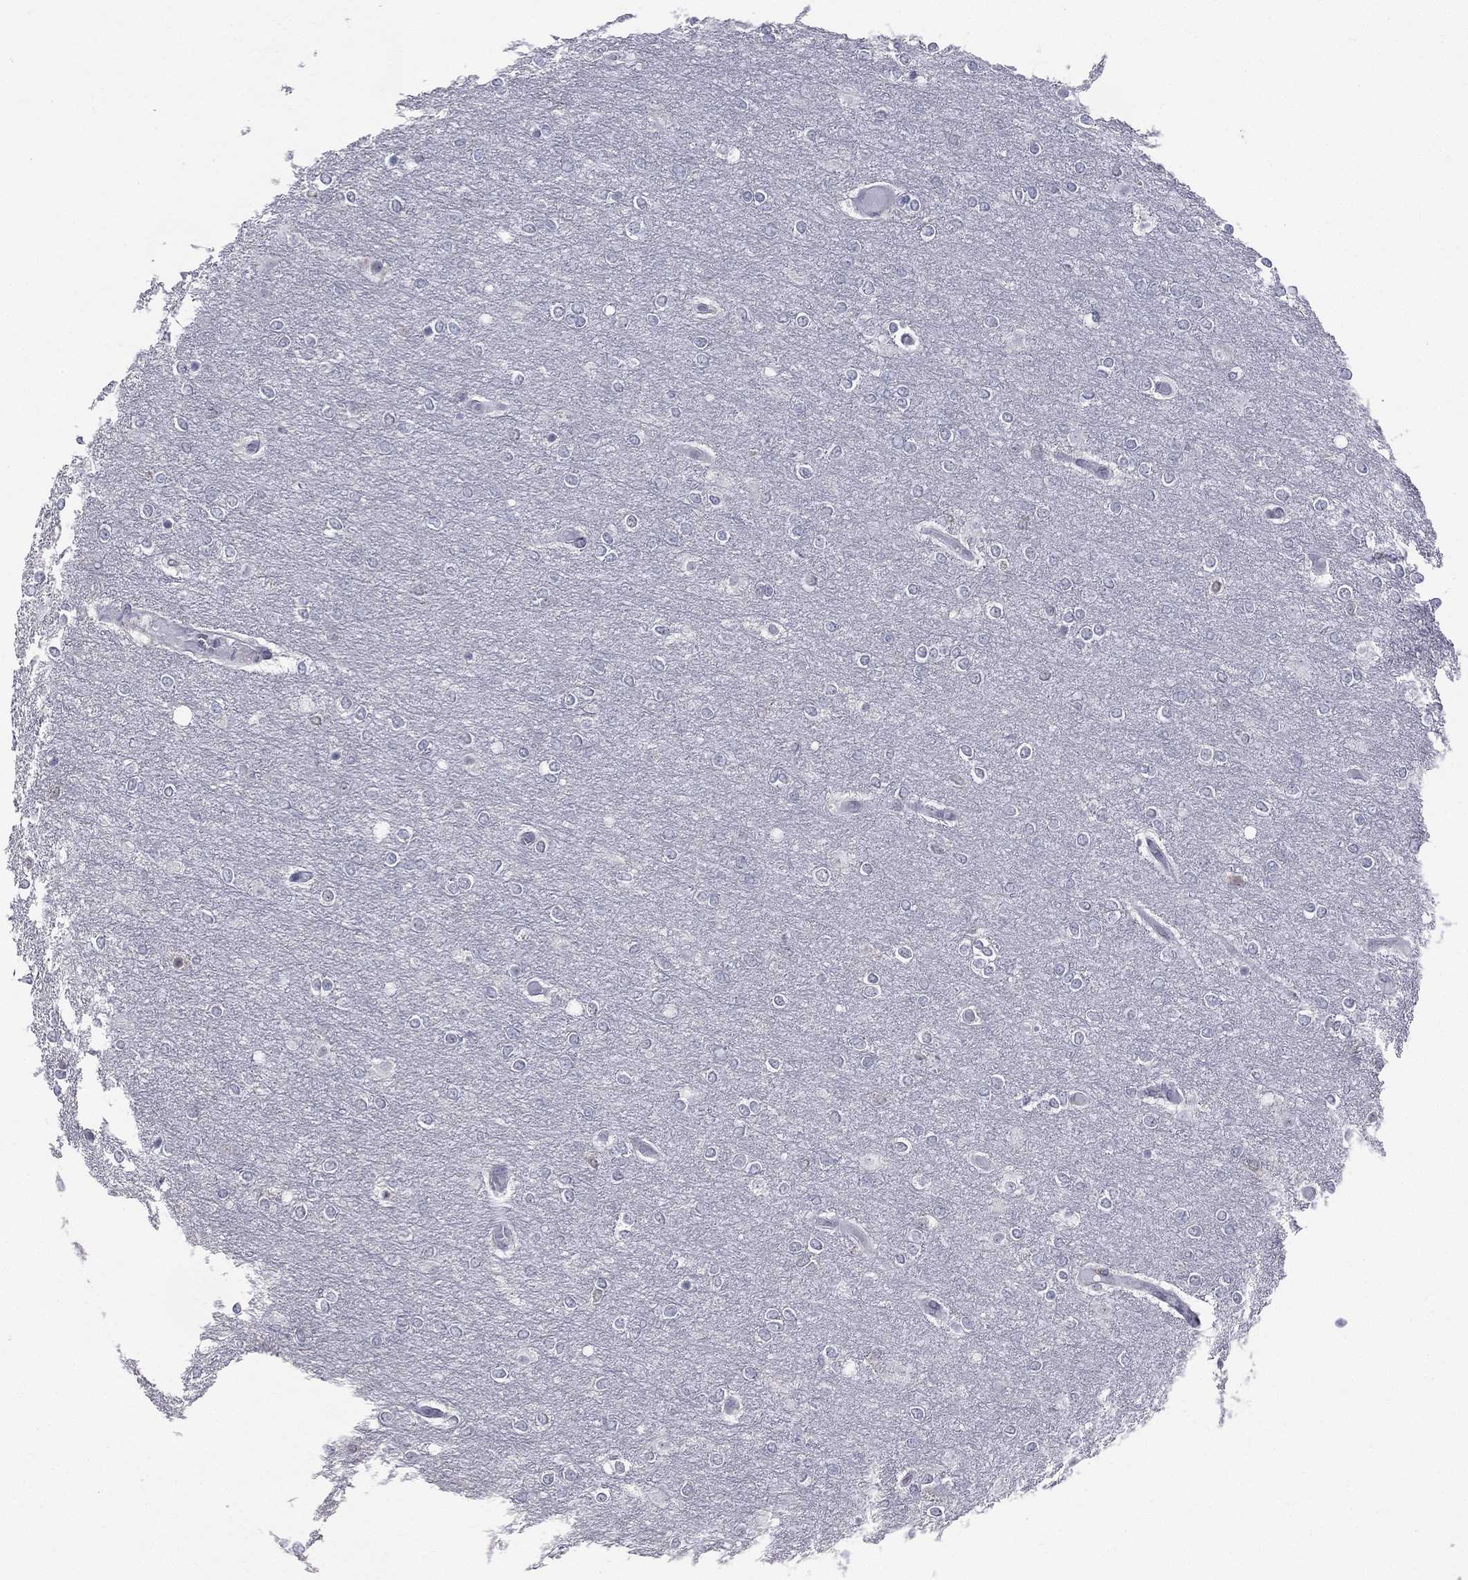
{"staining": {"intensity": "negative", "quantity": "none", "location": "none"}, "tissue": "glioma", "cell_type": "Tumor cells", "image_type": "cancer", "snomed": [{"axis": "morphology", "description": "Glioma, malignant, High grade"}, {"axis": "topography", "description": "Brain"}], "caption": "Human malignant high-grade glioma stained for a protein using immunohistochemistry displays no positivity in tumor cells.", "gene": "DMKN", "patient": {"sex": "female", "age": 61}}